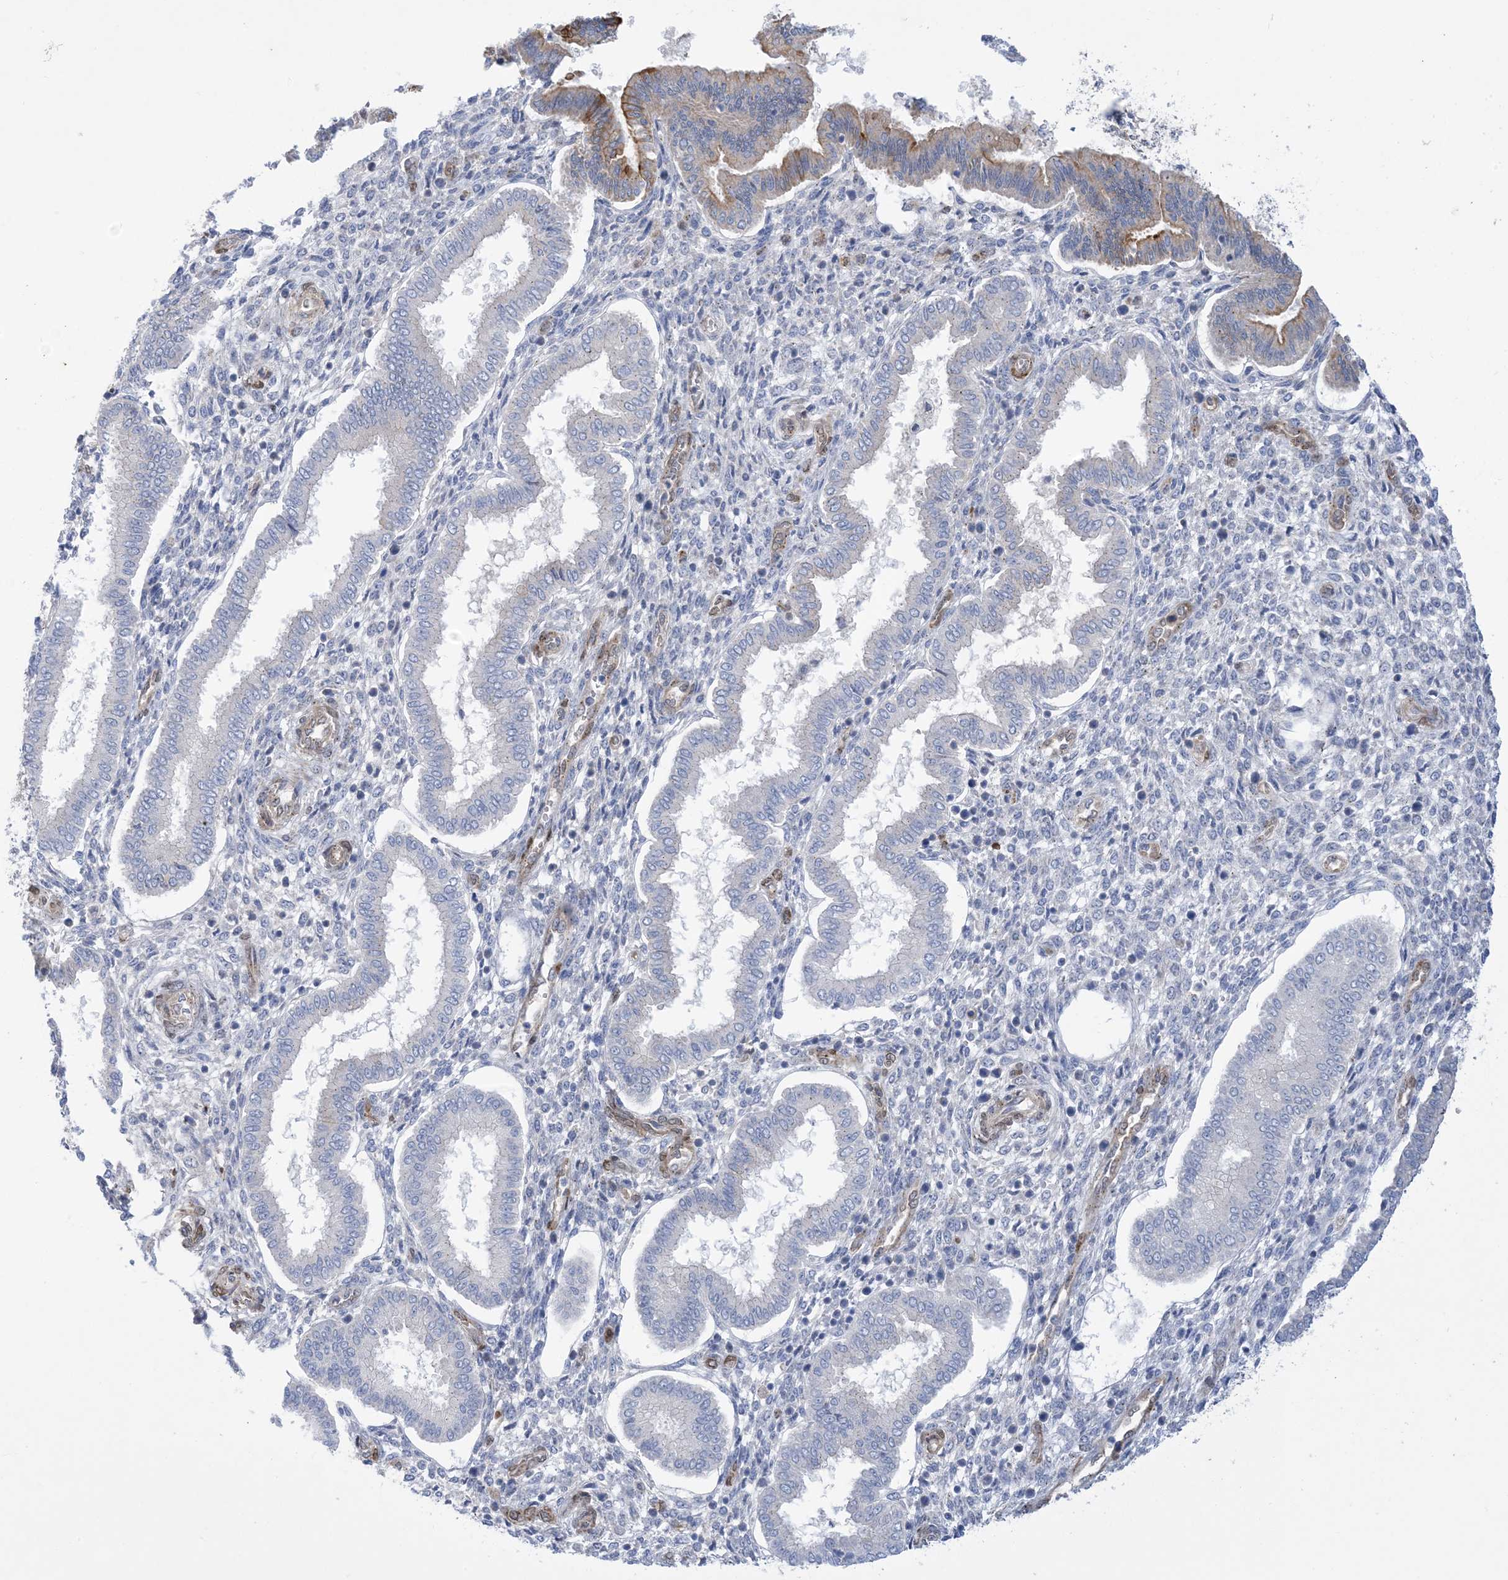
{"staining": {"intensity": "negative", "quantity": "none", "location": "none"}, "tissue": "endometrium", "cell_type": "Cells in endometrial stroma", "image_type": "normal", "snomed": [{"axis": "morphology", "description": "Normal tissue, NOS"}, {"axis": "topography", "description": "Endometrium"}], "caption": "Photomicrograph shows no protein staining in cells in endometrial stroma of normal endometrium.", "gene": "RBMS3", "patient": {"sex": "female", "age": 24}}